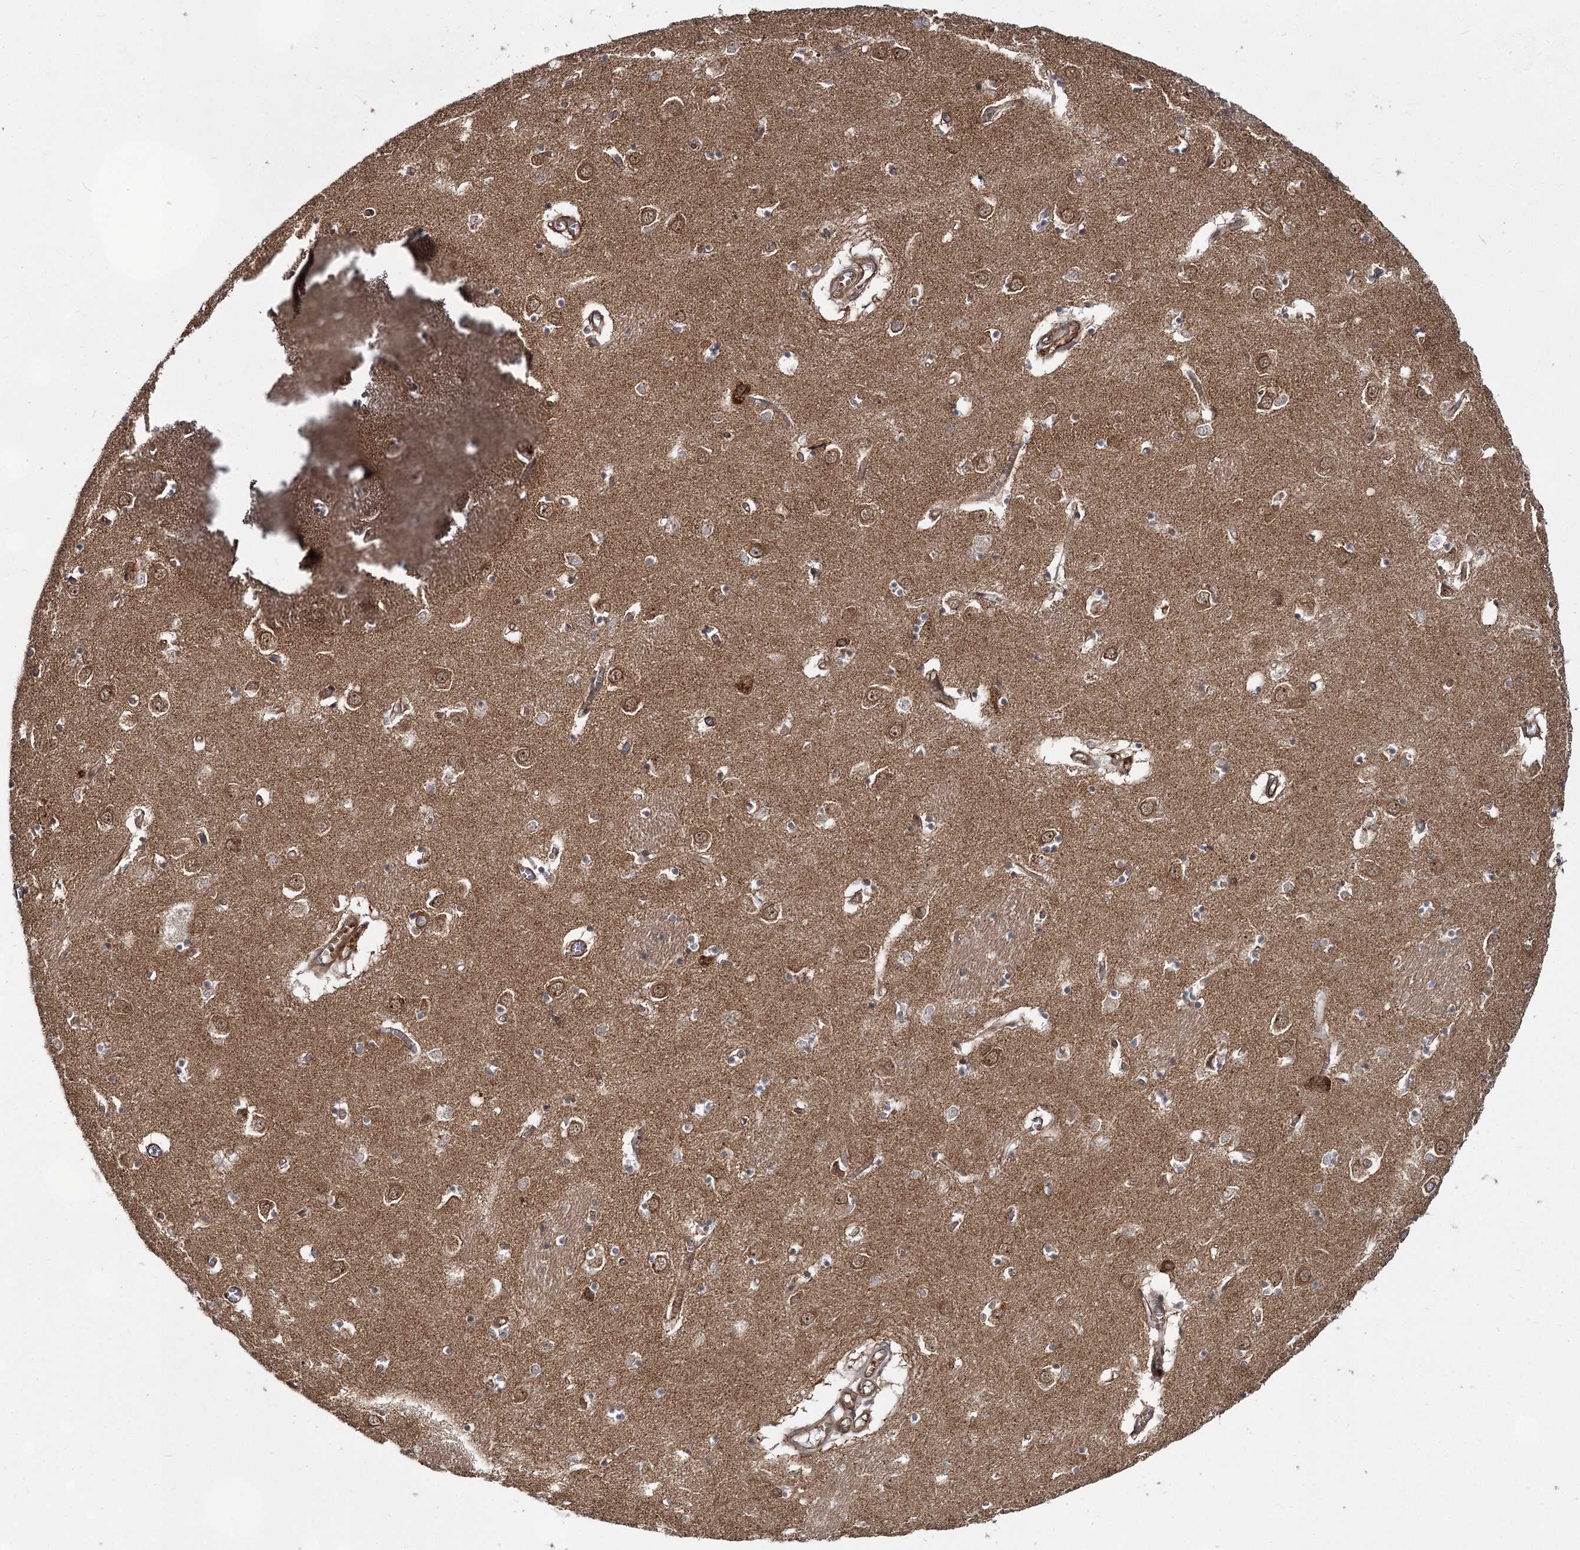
{"staining": {"intensity": "moderate", "quantity": "<25%", "location": "cytoplasmic/membranous"}, "tissue": "caudate", "cell_type": "Glial cells", "image_type": "normal", "snomed": [{"axis": "morphology", "description": "Normal tissue, NOS"}, {"axis": "topography", "description": "Lateral ventricle wall"}], "caption": "Immunohistochemistry (DAB) staining of unremarkable human caudate shows moderate cytoplasmic/membranous protein staining in about <25% of glial cells. (IHC, brightfield microscopy, high magnification).", "gene": "IQSEC1", "patient": {"sex": "male", "age": 70}}